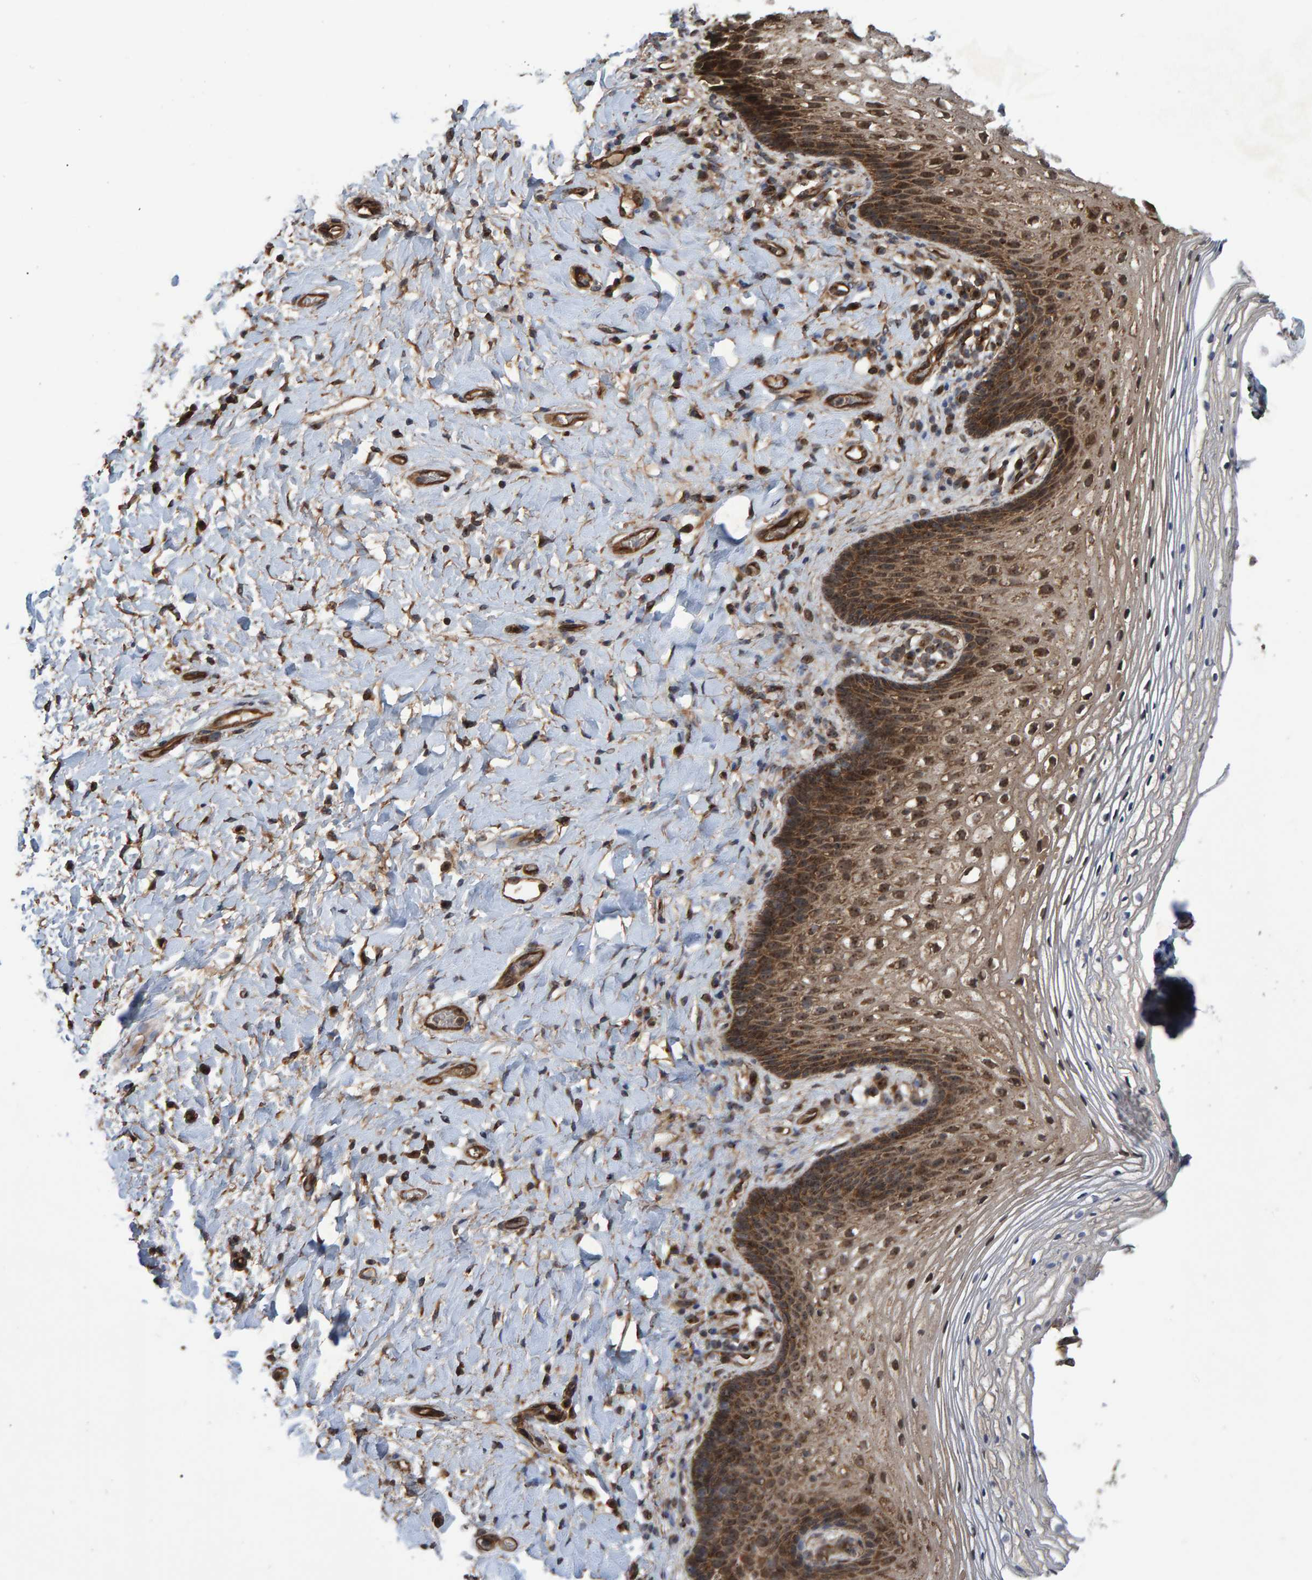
{"staining": {"intensity": "moderate", "quantity": ">75%", "location": "cytoplasmic/membranous,nuclear"}, "tissue": "vagina", "cell_type": "Squamous epithelial cells", "image_type": "normal", "snomed": [{"axis": "morphology", "description": "Normal tissue, NOS"}, {"axis": "topography", "description": "Vagina"}], "caption": "Moderate cytoplasmic/membranous,nuclear protein expression is seen in about >75% of squamous epithelial cells in vagina.", "gene": "TRIM68", "patient": {"sex": "female", "age": 60}}